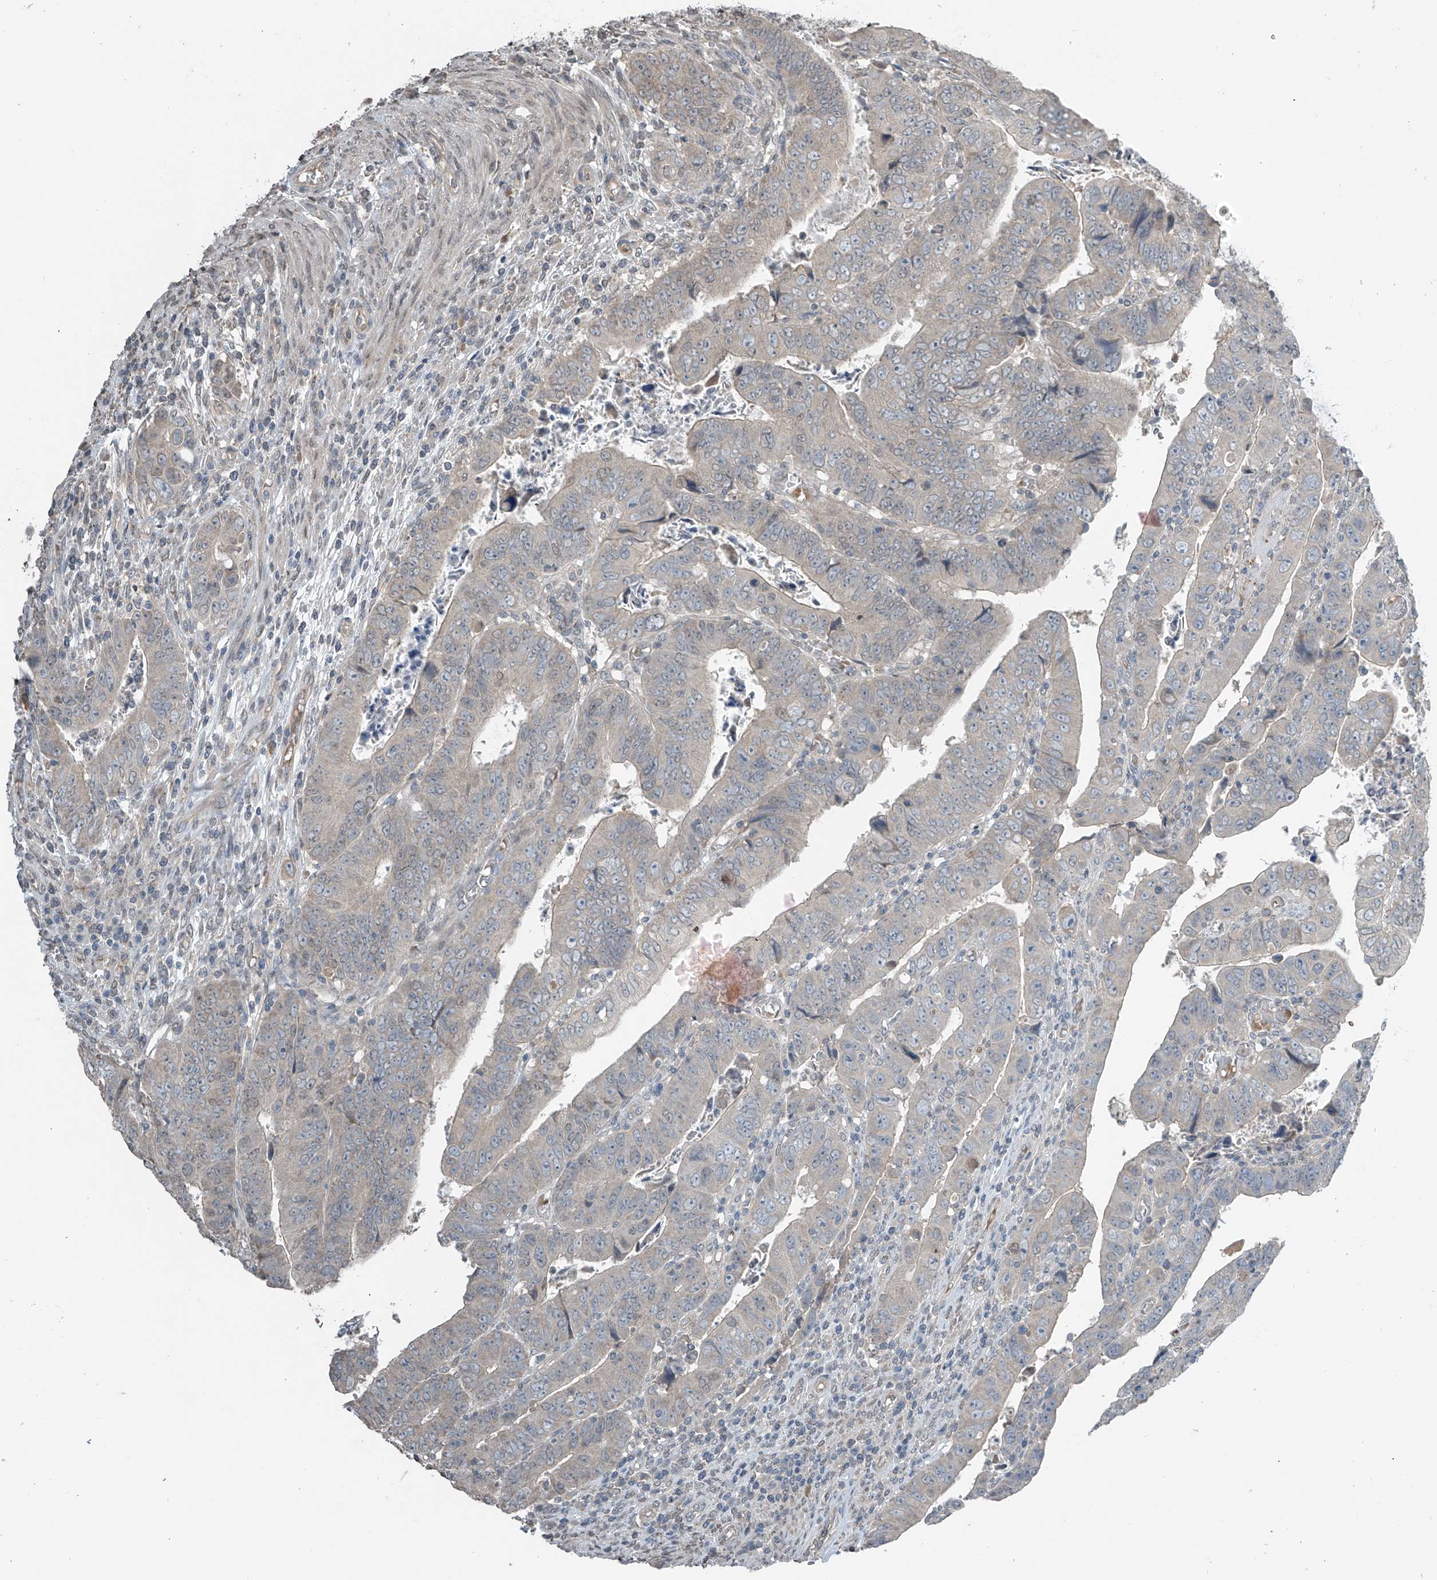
{"staining": {"intensity": "negative", "quantity": "none", "location": "none"}, "tissue": "colorectal cancer", "cell_type": "Tumor cells", "image_type": "cancer", "snomed": [{"axis": "morphology", "description": "Normal tissue, NOS"}, {"axis": "morphology", "description": "Adenocarcinoma, NOS"}, {"axis": "topography", "description": "Rectum"}], "caption": "Colorectal cancer was stained to show a protein in brown. There is no significant positivity in tumor cells.", "gene": "HOXA11", "patient": {"sex": "female", "age": 65}}